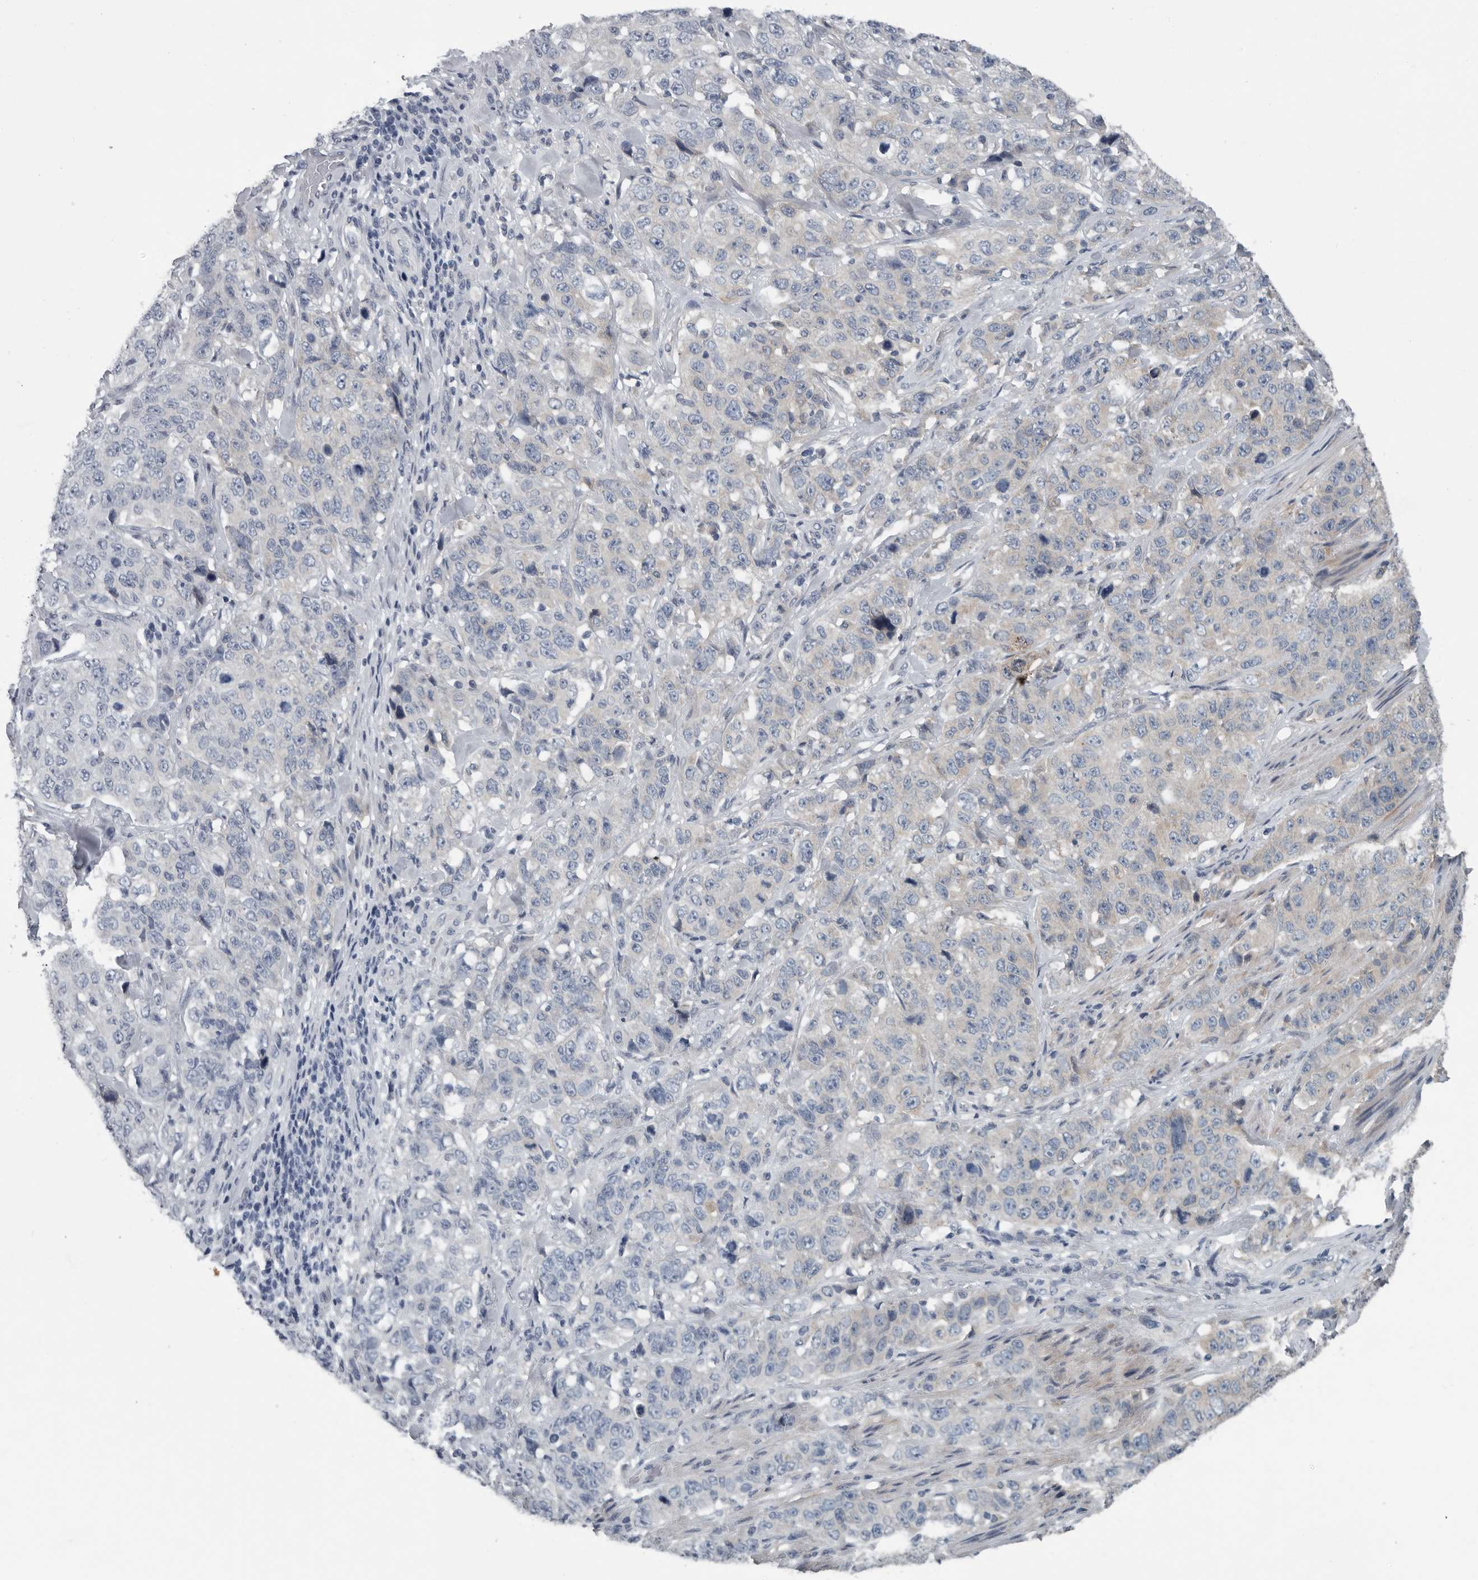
{"staining": {"intensity": "weak", "quantity": "25%-75%", "location": "cytoplasmic/membranous"}, "tissue": "stomach cancer", "cell_type": "Tumor cells", "image_type": "cancer", "snomed": [{"axis": "morphology", "description": "Adenocarcinoma, NOS"}, {"axis": "topography", "description": "Stomach"}], "caption": "Tumor cells reveal low levels of weak cytoplasmic/membranous positivity in about 25%-75% of cells in human stomach adenocarcinoma.", "gene": "TMEM199", "patient": {"sex": "male", "age": 48}}